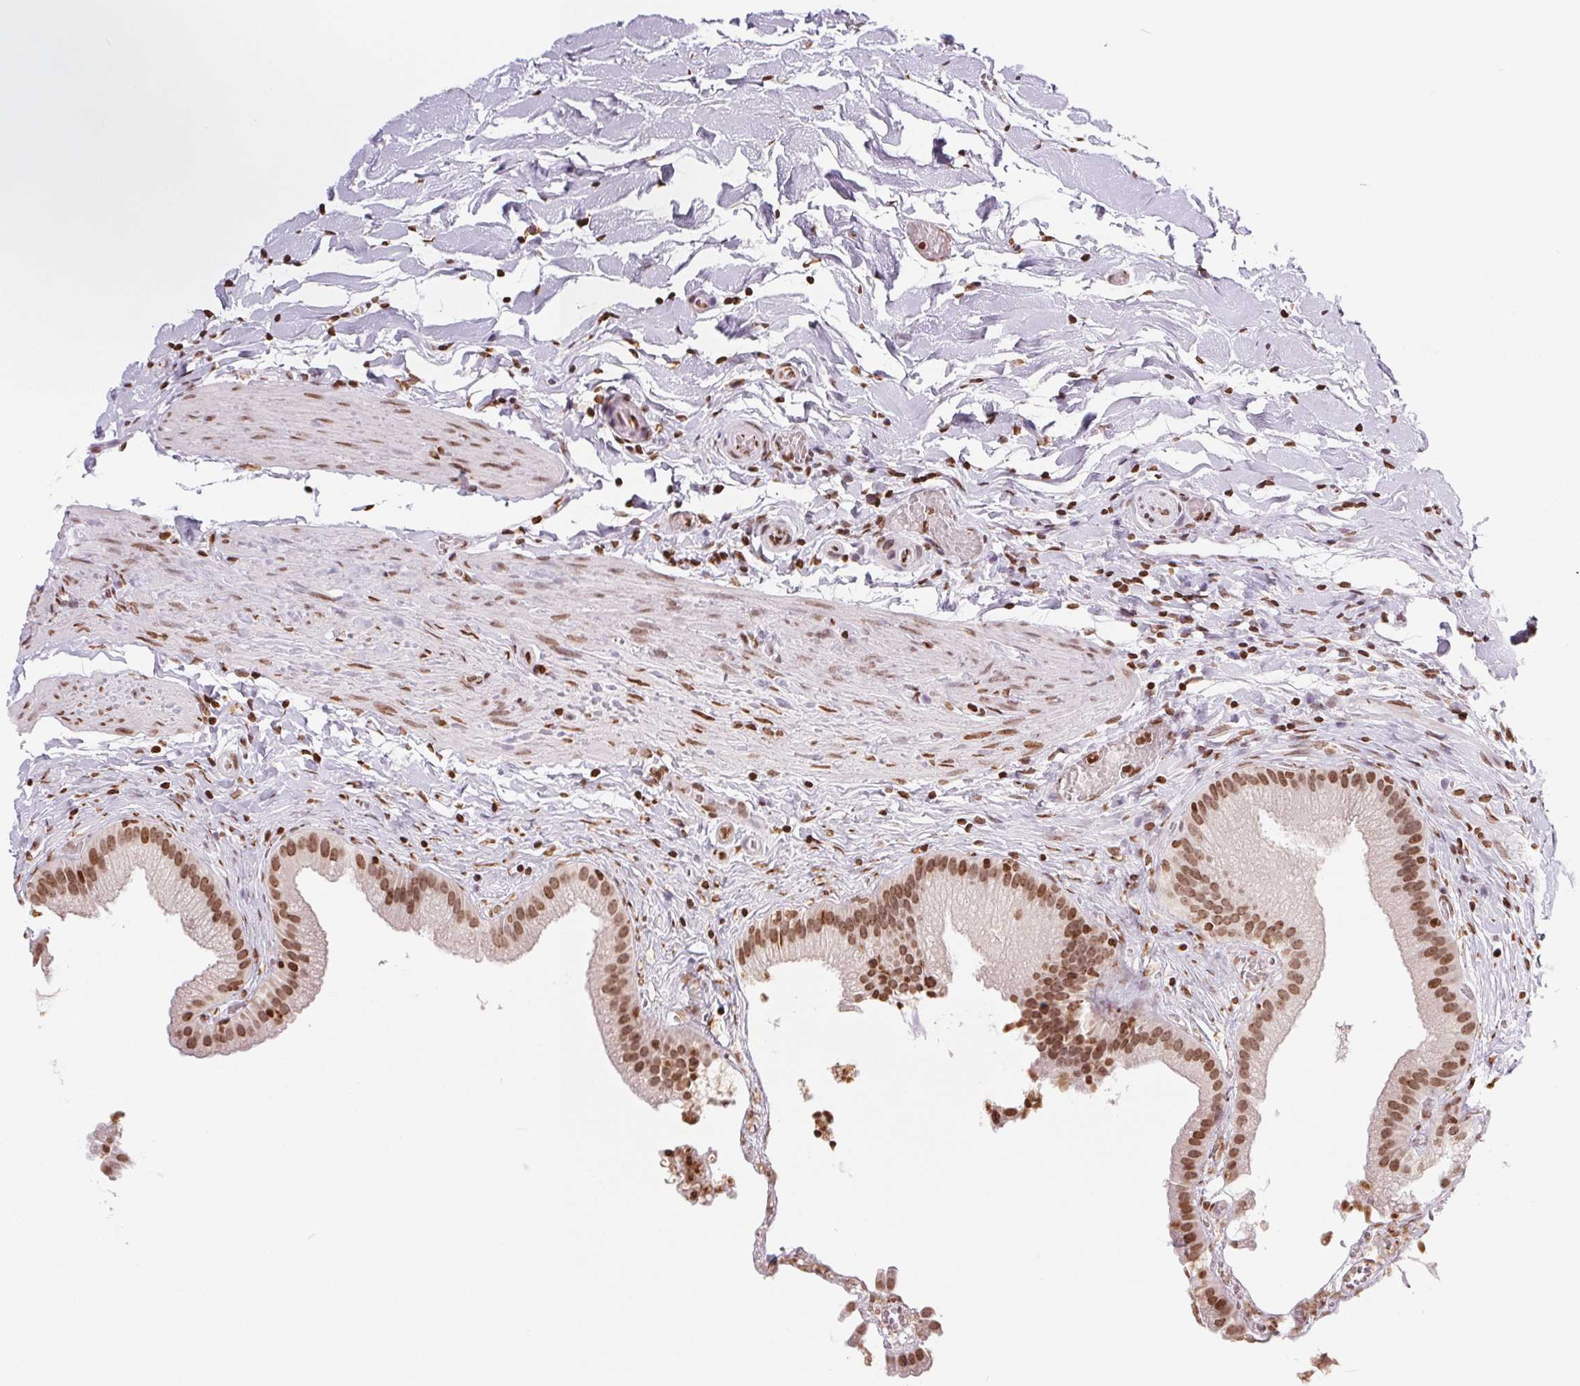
{"staining": {"intensity": "moderate", "quantity": ">75%", "location": "nuclear"}, "tissue": "gallbladder", "cell_type": "Glandular cells", "image_type": "normal", "snomed": [{"axis": "morphology", "description": "Normal tissue, NOS"}, {"axis": "topography", "description": "Gallbladder"}], "caption": "This image demonstrates immunohistochemistry staining of unremarkable gallbladder, with medium moderate nuclear expression in about >75% of glandular cells.", "gene": "SMIM12", "patient": {"sex": "female", "age": 63}}